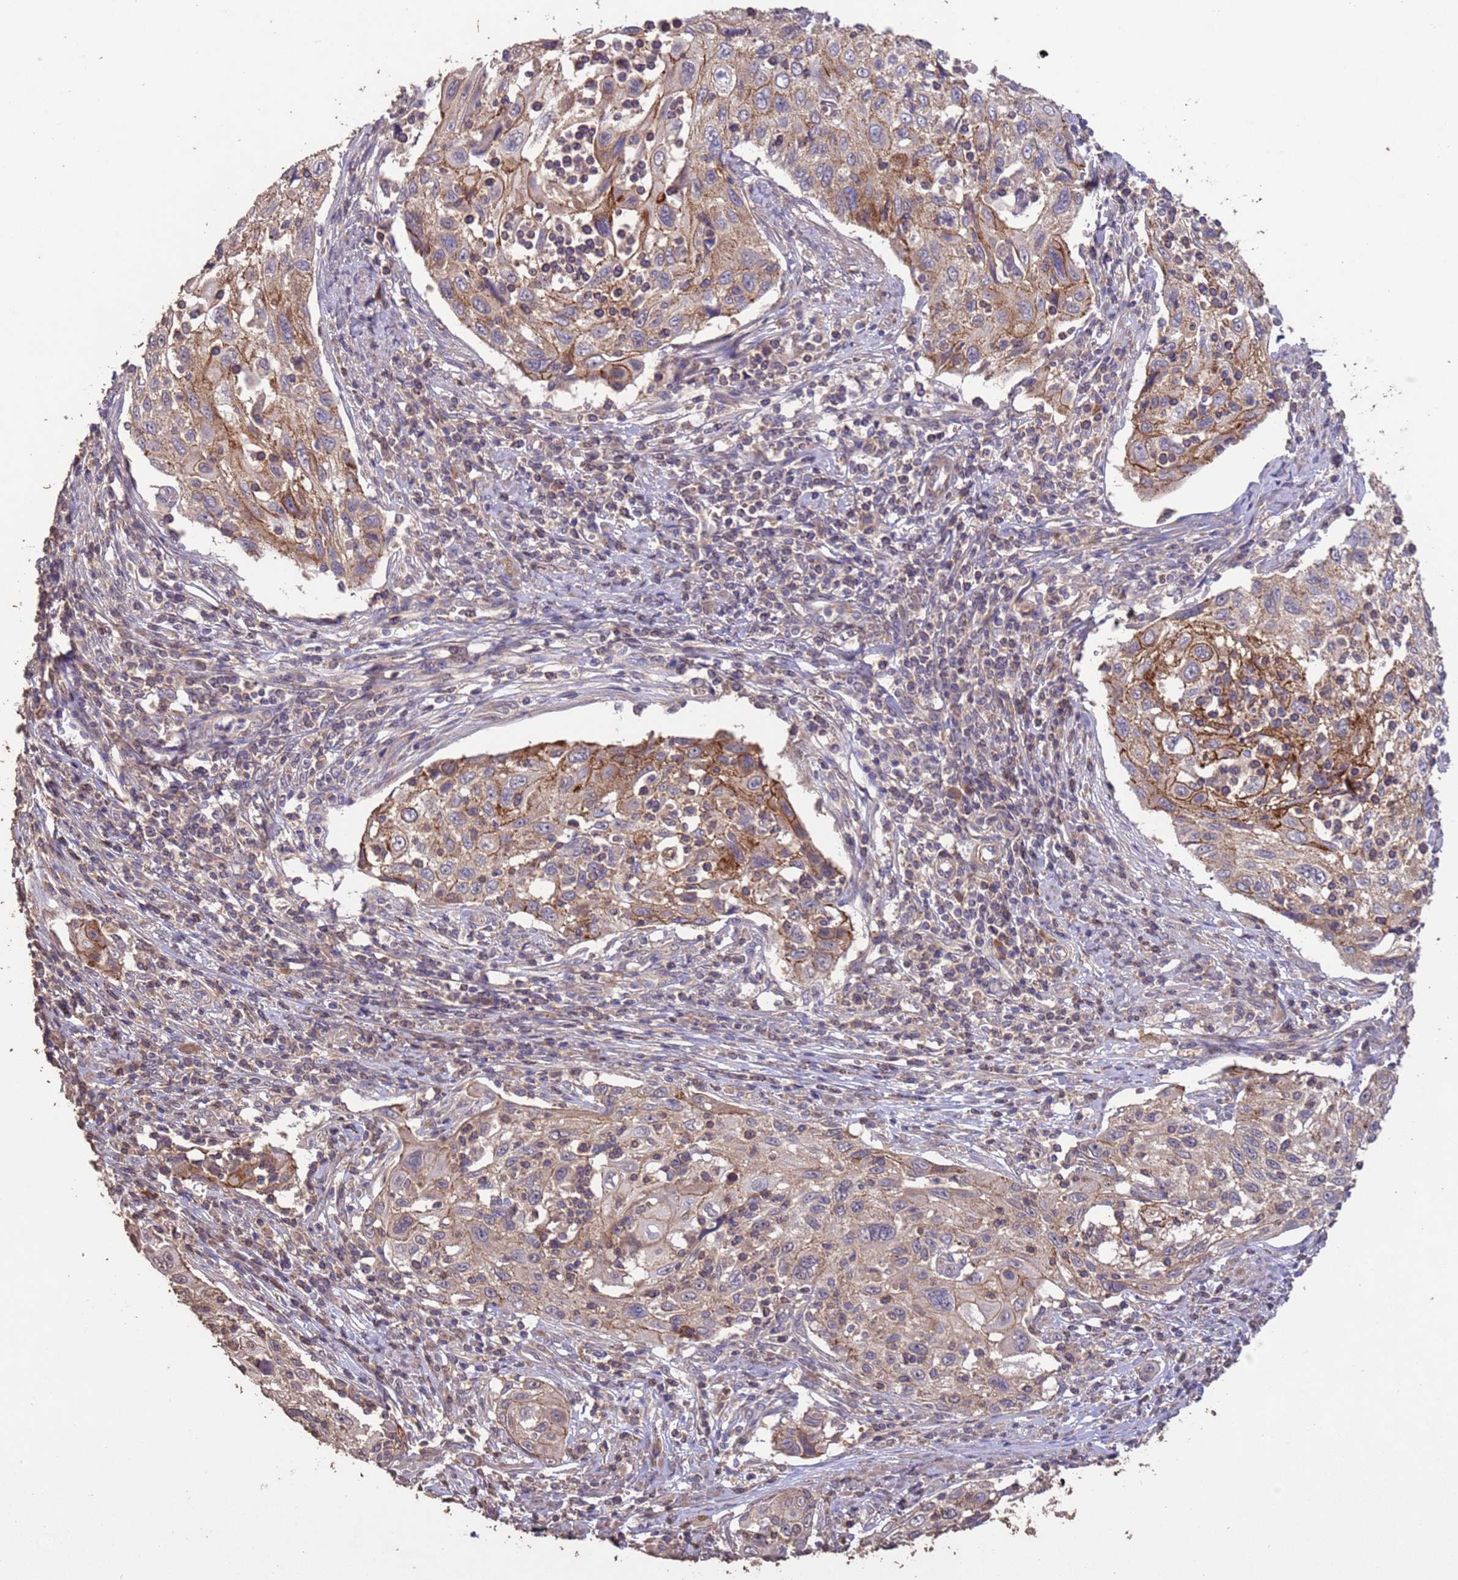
{"staining": {"intensity": "moderate", "quantity": "25%-75%", "location": "cytoplasmic/membranous"}, "tissue": "cervical cancer", "cell_type": "Tumor cells", "image_type": "cancer", "snomed": [{"axis": "morphology", "description": "Squamous cell carcinoma, NOS"}, {"axis": "topography", "description": "Cervix"}], "caption": "Immunohistochemistry of human cervical cancer demonstrates medium levels of moderate cytoplasmic/membranous positivity in approximately 25%-75% of tumor cells.", "gene": "SLC9B2", "patient": {"sex": "female", "age": 70}}